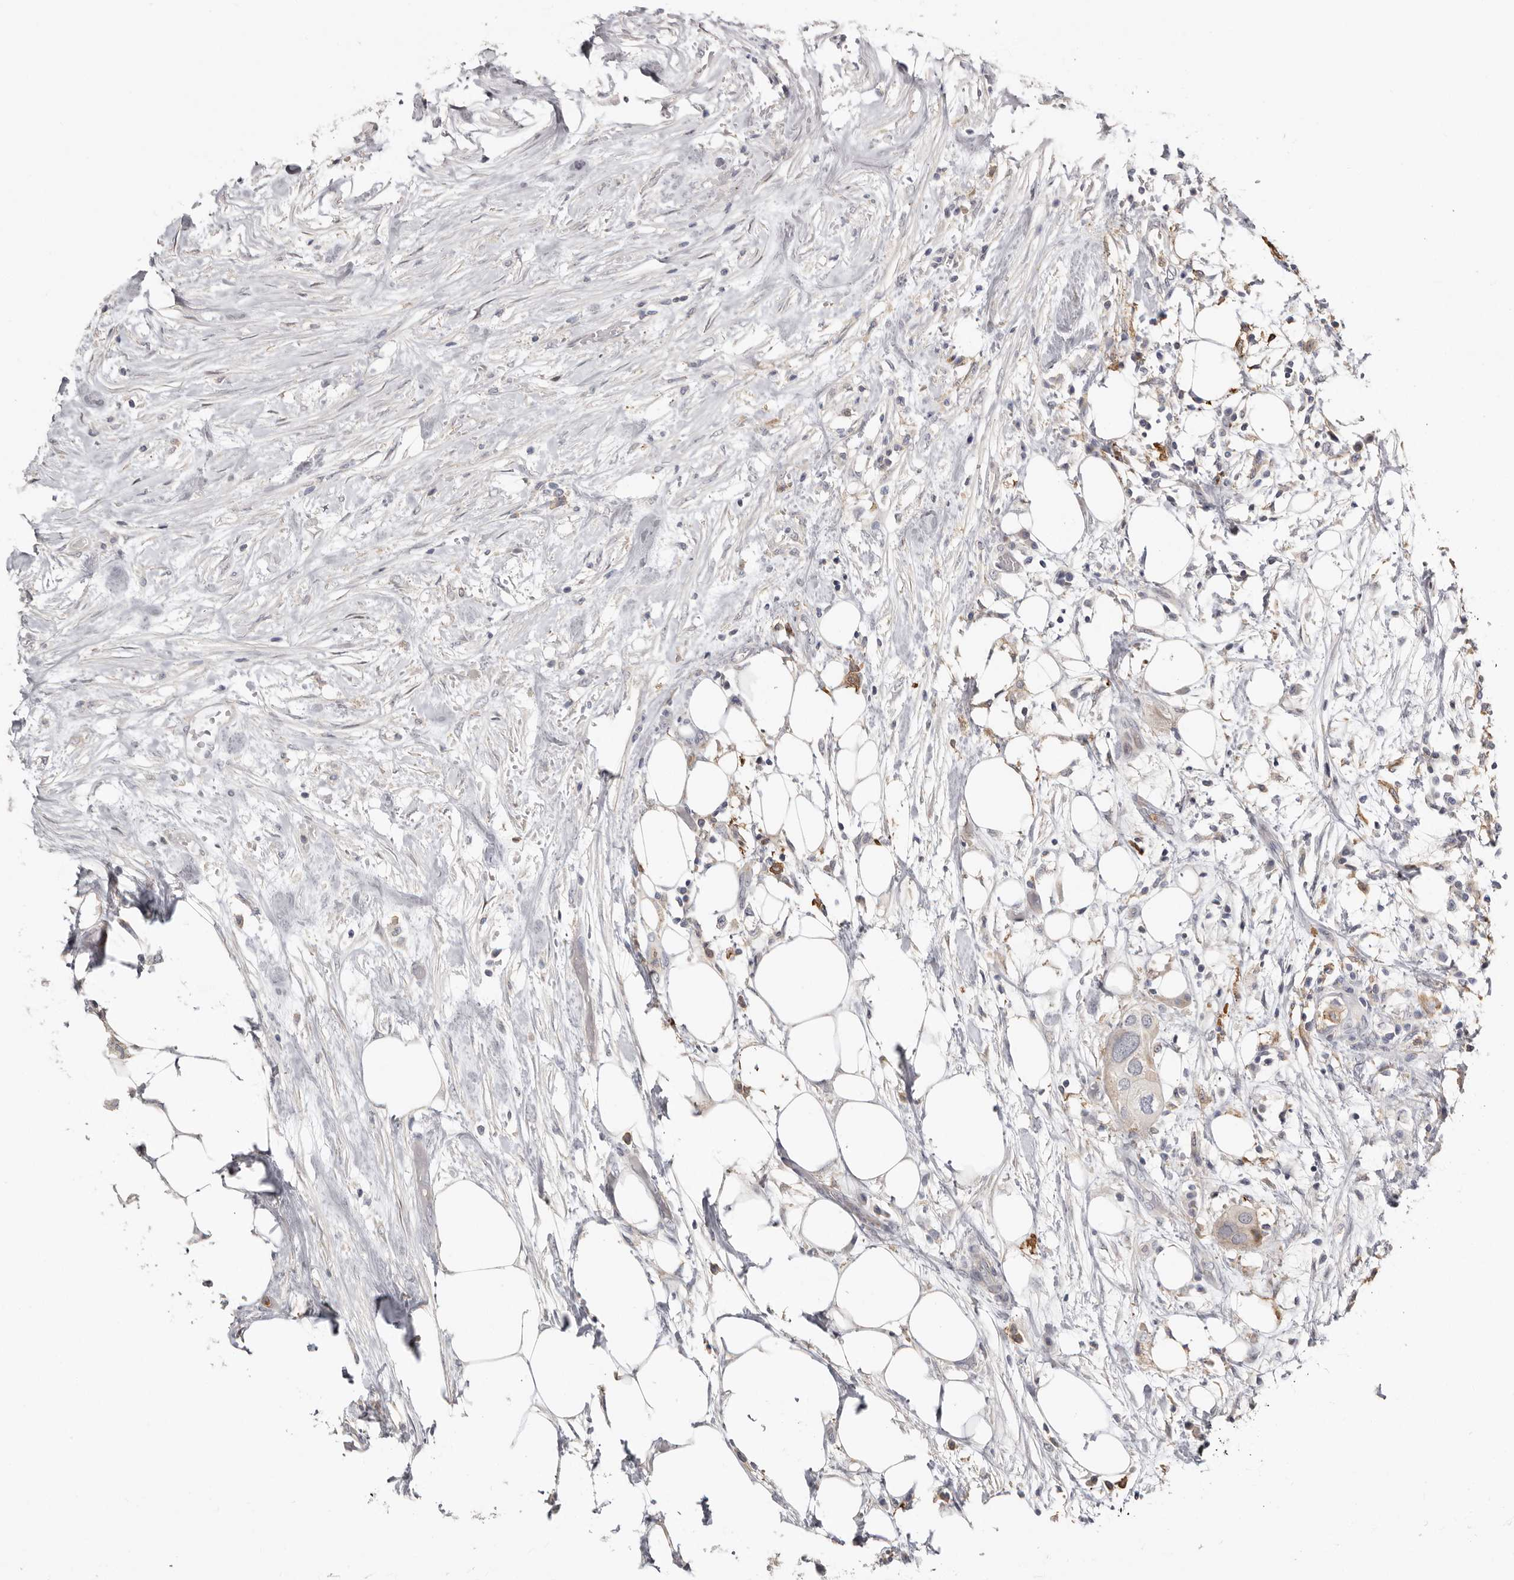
{"staining": {"intensity": "weak", "quantity": "25%-75%", "location": "cytoplasmic/membranous"}, "tissue": "urothelial cancer", "cell_type": "Tumor cells", "image_type": "cancer", "snomed": [{"axis": "morphology", "description": "Urothelial carcinoma, High grade"}, {"axis": "topography", "description": "Urinary bladder"}], "caption": "Weak cytoplasmic/membranous expression for a protein is seen in about 25%-75% of tumor cells of urothelial cancer using immunohistochemistry (IHC).", "gene": "MSRB2", "patient": {"sex": "male", "age": 64}}